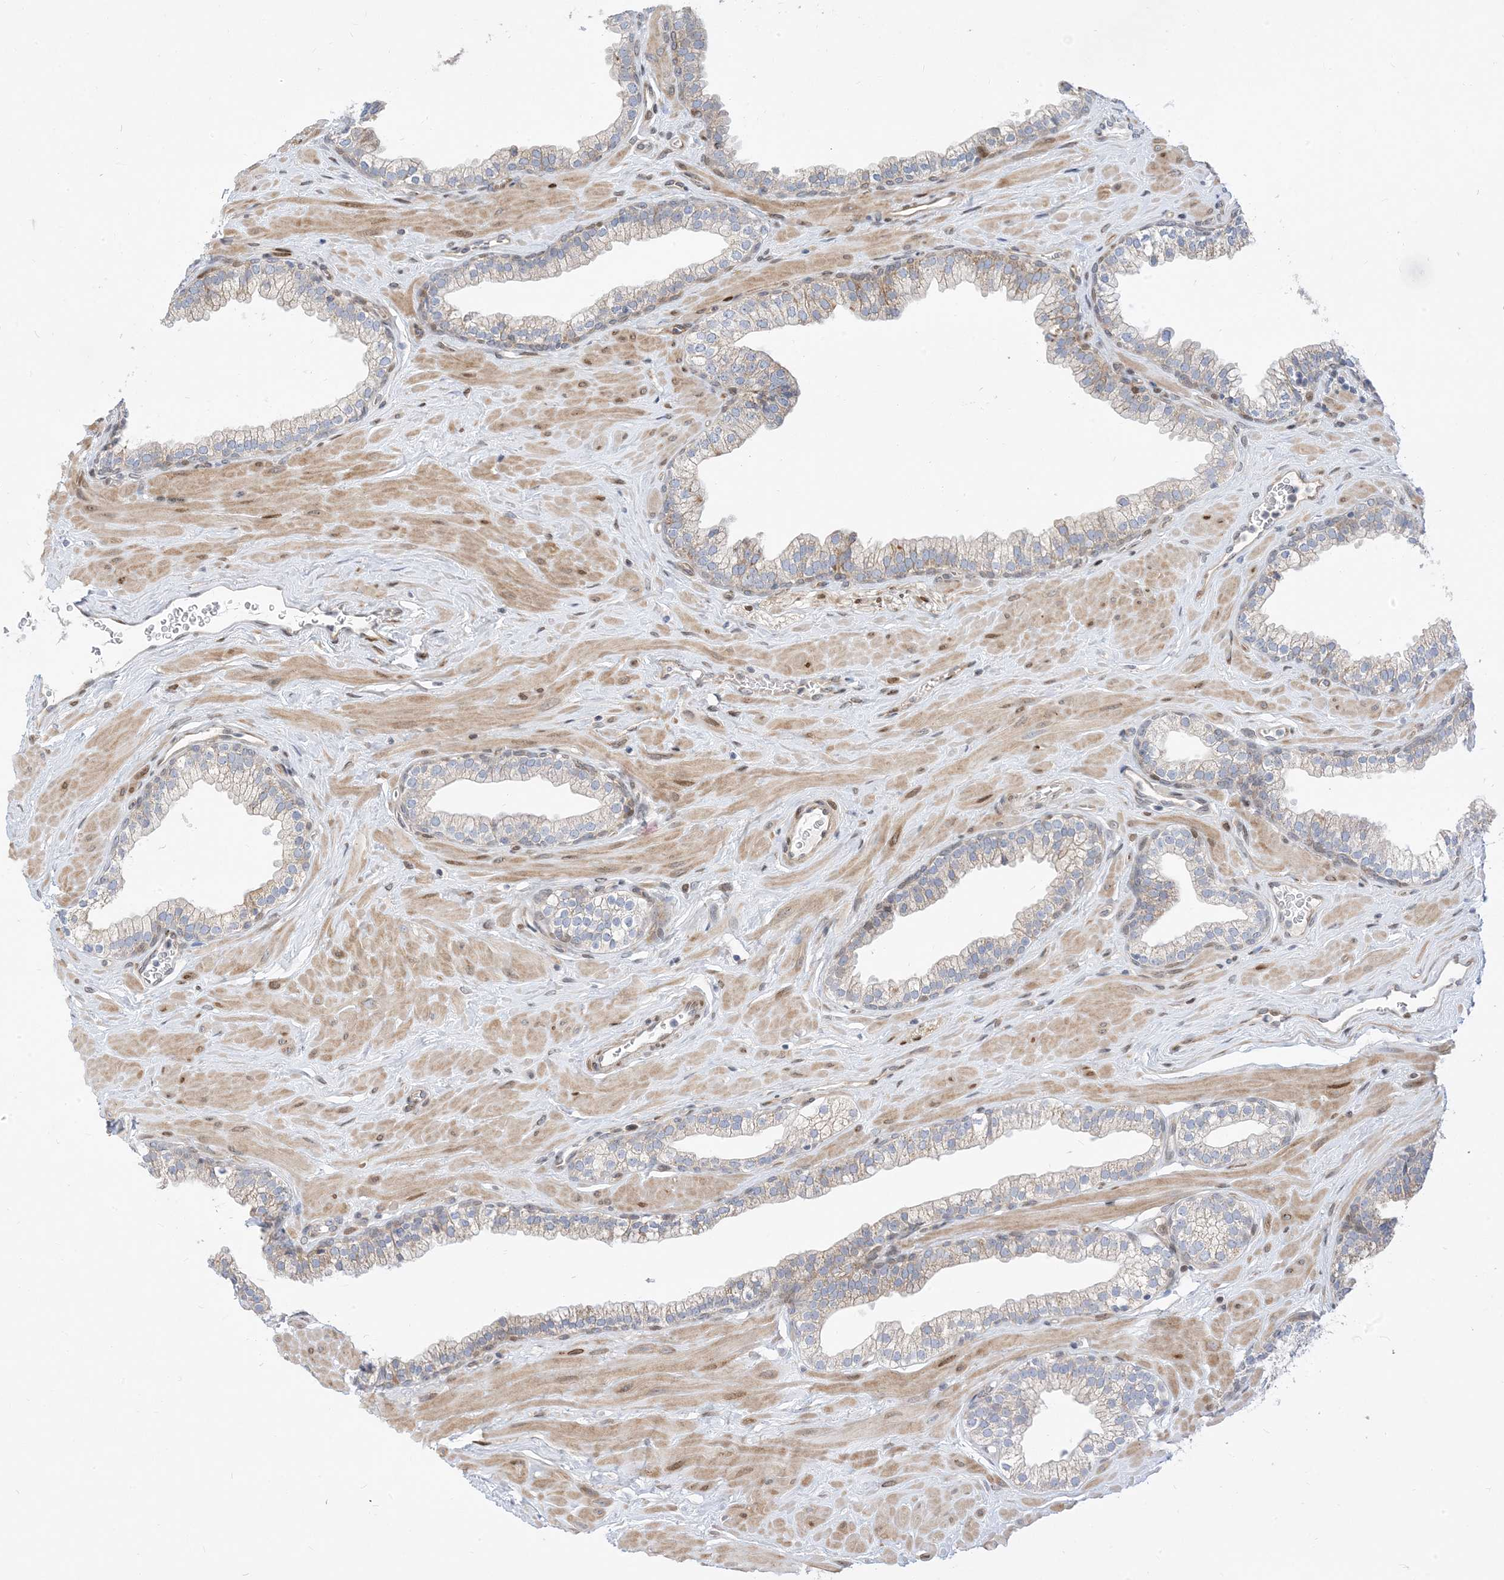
{"staining": {"intensity": "negative", "quantity": "none", "location": "none"}, "tissue": "prostate", "cell_type": "Glandular cells", "image_type": "normal", "snomed": [{"axis": "morphology", "description": "Normal tissue, NOS"}, {"axis": "morphology", "description": "Urothelial carcinoma, Low grade"}, {"axis": "topography", "description": "Urinary bladder"}, {"axis": "topography", "description": "Prostate"}], "caption": "IHC histopathology image of benign human prostate stained for a protein (brown), which shows no positivity in glandular cells.", "gene": "TYSND1", "patient": {"sex": "male", "age": 60}}